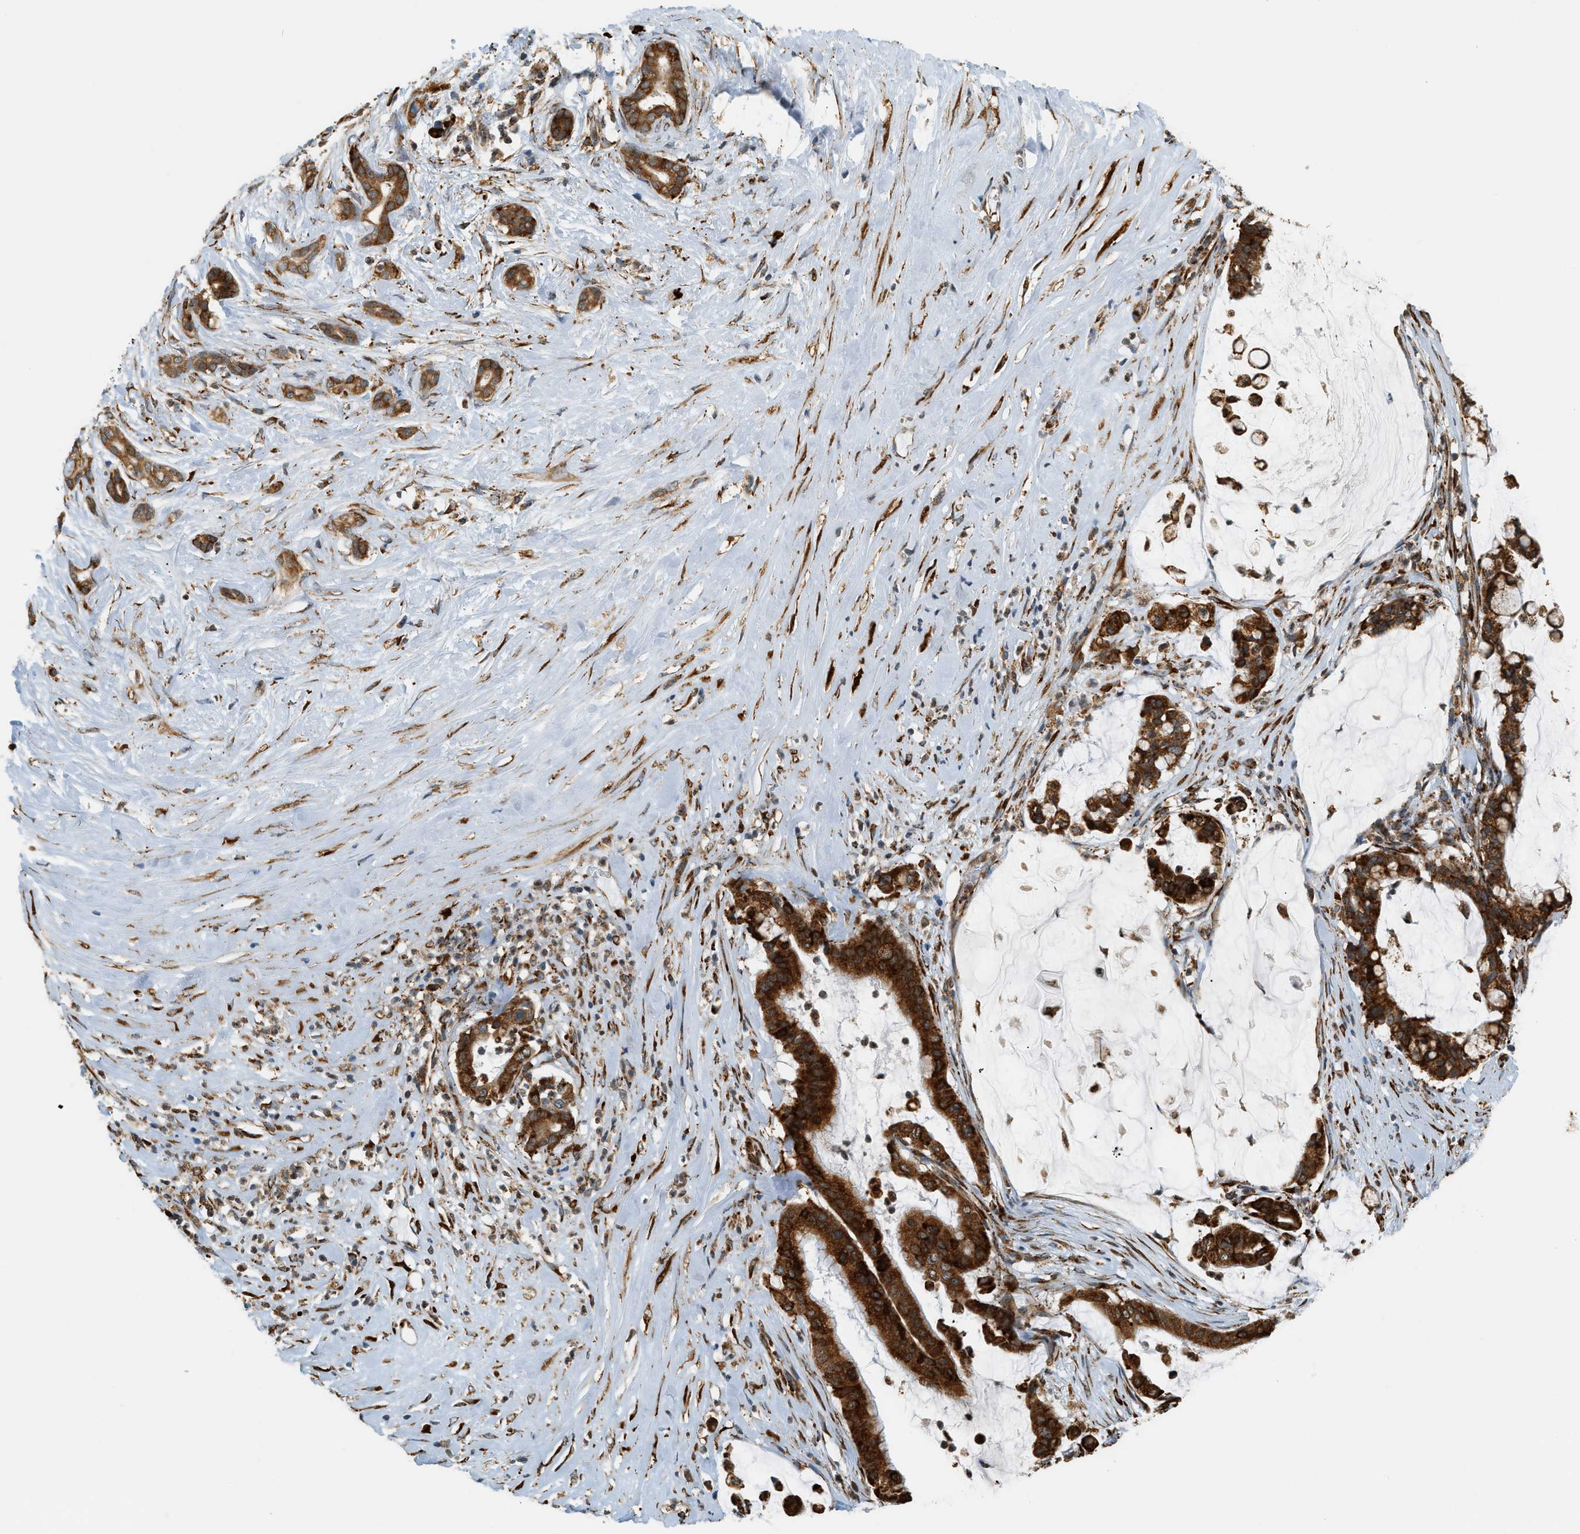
{"staining": {"intensity": "strong", "quantity": ">75%", "location": "cytoplasmic/membranous,nuclear"}, "tissue": "pancreatic cancer", "cell_type": "Tumor cells", "image_type": "cancer", "snomed": [{"axis": "morphology", "description": "Adenocarcinoma, NOS"}, {"axis": "topography", "description": "Pancreas"}], "caption": "A histopathology image of human pancreatic cancer stained for a protein shows strong cytoplasmic/membranous and nuclear brown staining in tumor cells.", "gene": "SEMA4D", "patient": {"sex": "male", "age": 41}}